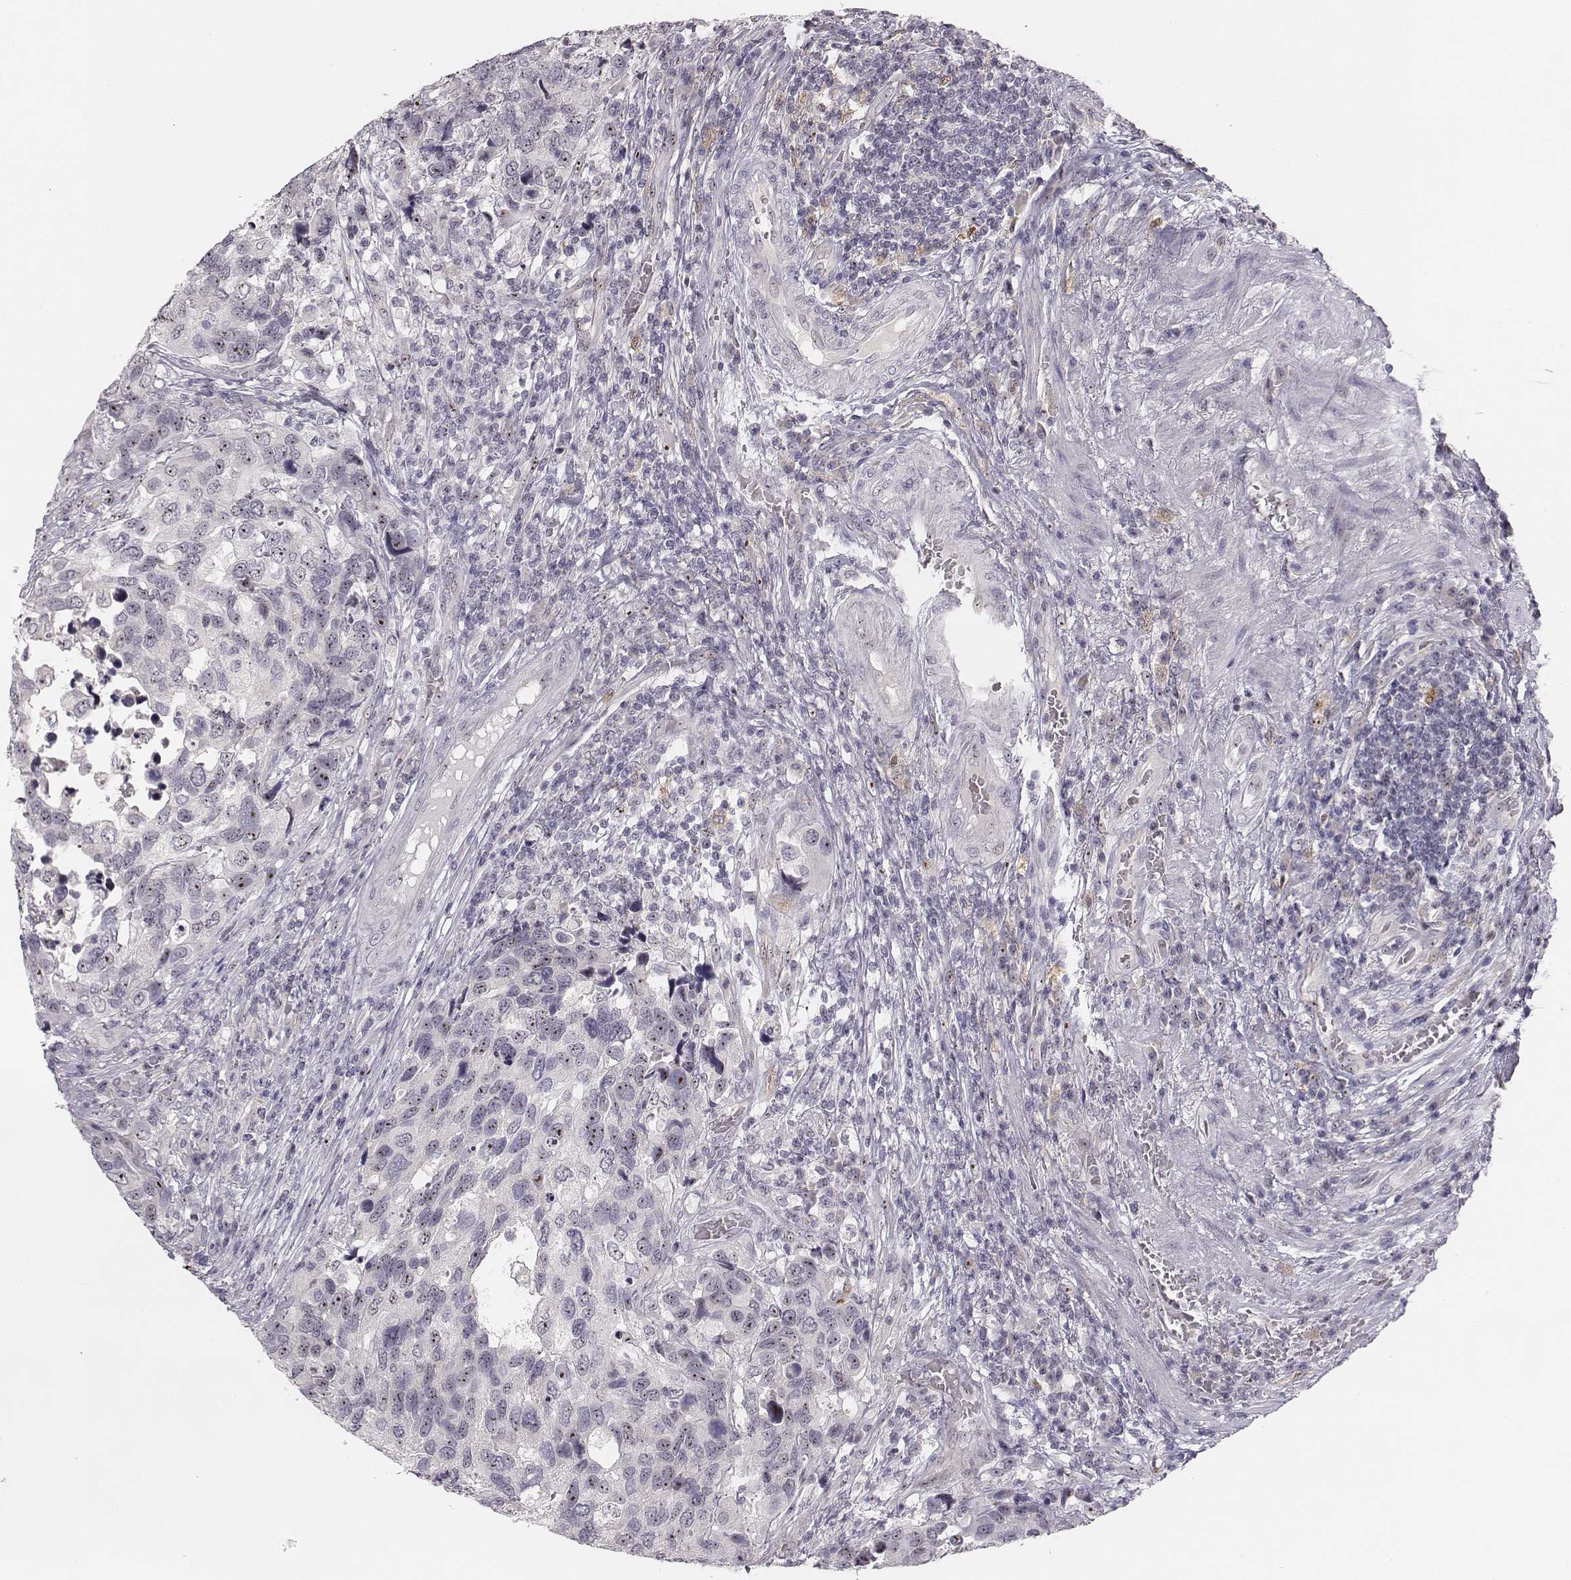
{"staining": {"intensity": "strong", "quantity": "25%-75%", "location": "nuclear"}, "tissue": "urothelial cancer", "cell_type": "Tumor cells", "image_type": "cancer", "snomed": [{"axis": "morphology", "description": "Urothelial carcinoma, High grade"}, {"axis": "topography", "description": "Urinary bladder"}], "caption": "Immunohistochemical staining of urothelial carcinoma (high-grade) shows high levels of strong nuclear positivity in about 25%-75% of tumor cells. Nuclei are stained in blue.", "gene": "NIFK", "patient": {"sex": "male", "age": 60}}